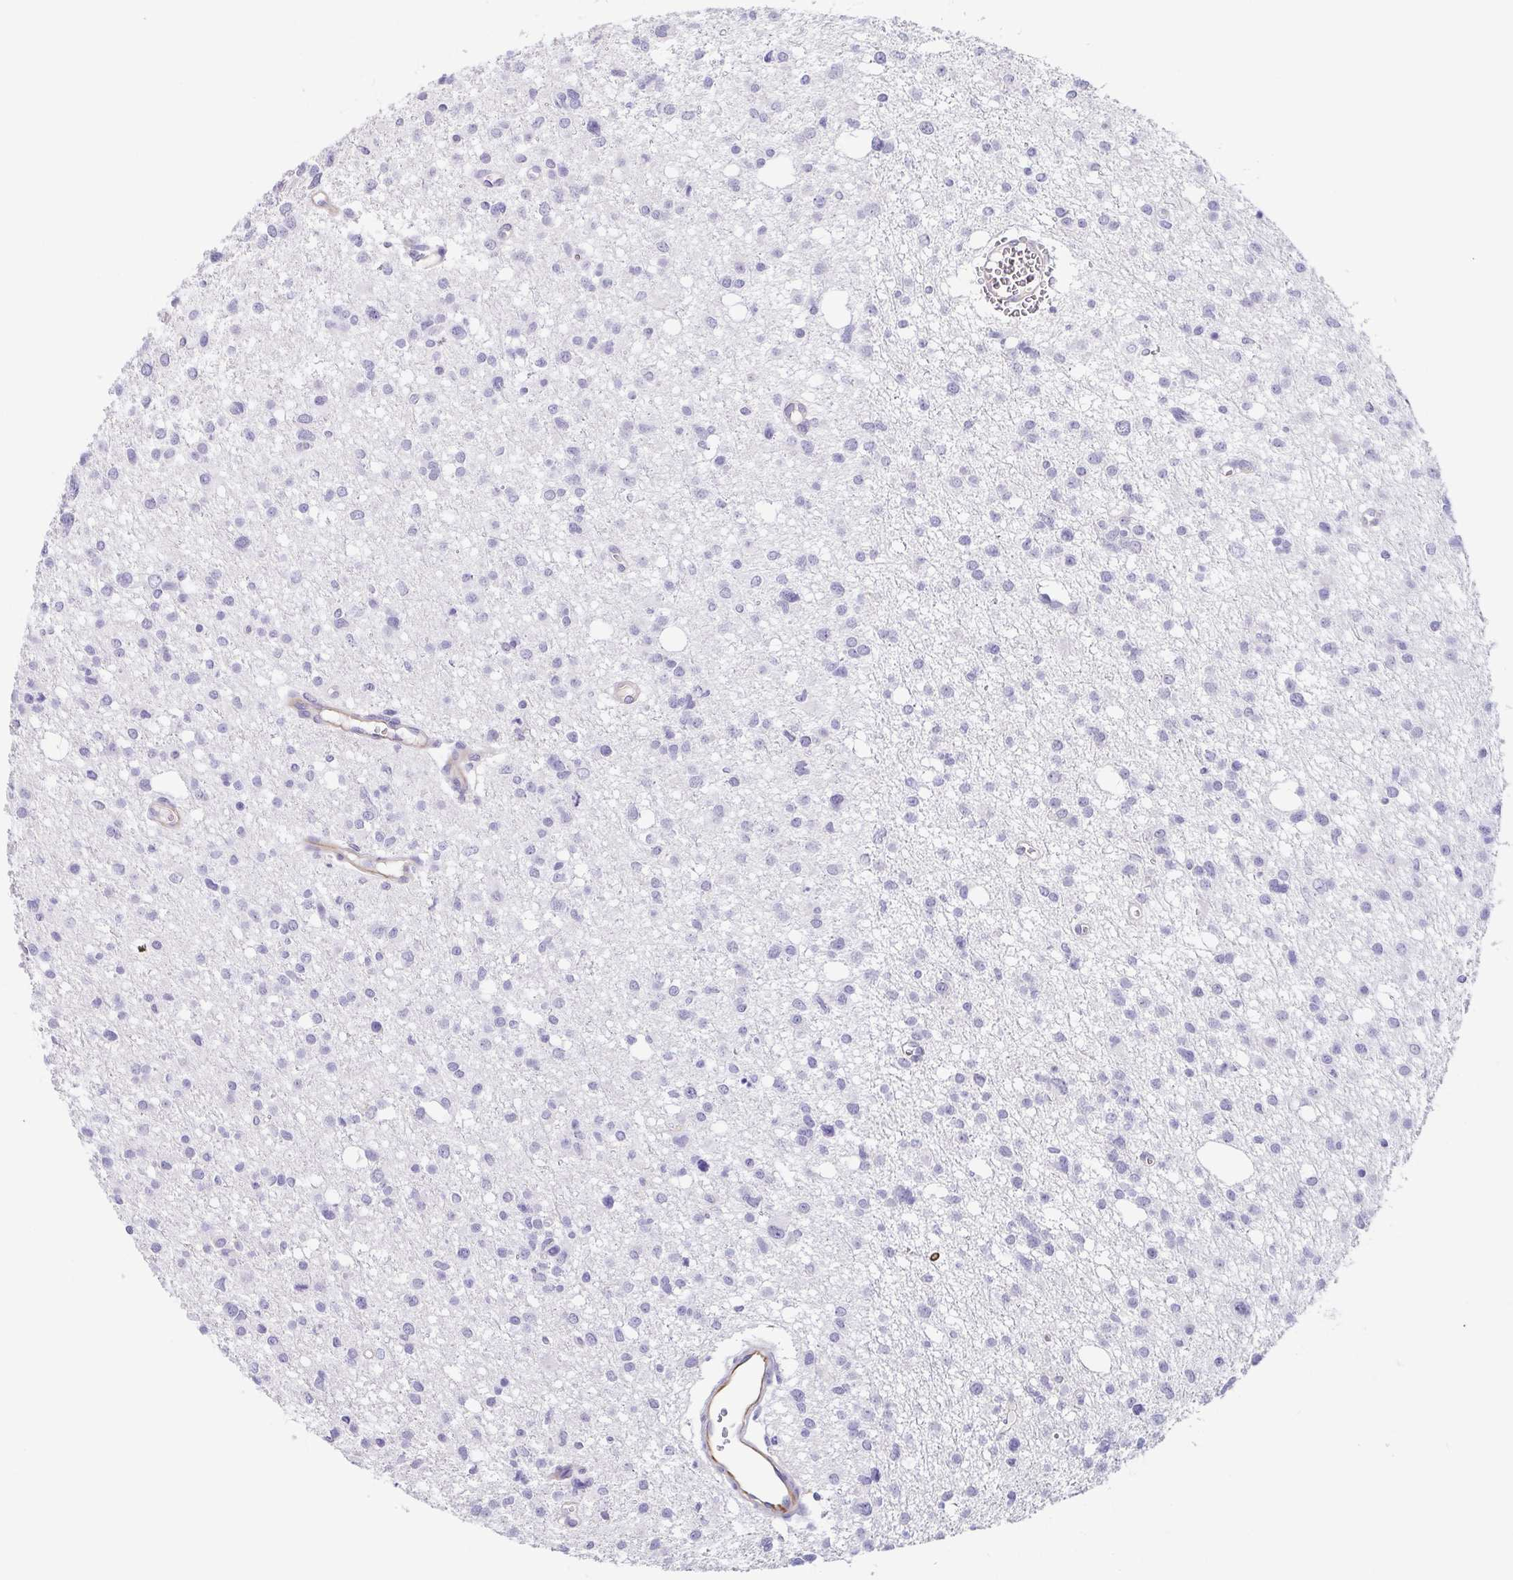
{"staining": {"intensity": "negative", "quantity": "none", "location": "none"}, "tissue": "glioma", "cell_type": "Tumor cells", "image_type": "cancer", "snomed": [{"axis": "morphology", "description": "Glioma, malignant, High grade"}, {"axis": "topography", "description": "Brain"}], "caption": "This is a histopathology image of IHC staining of glioma, which shows no expression in tumor cells.", "gene": "COL17A1", "patient": {"sex": "male", "age": 23}}